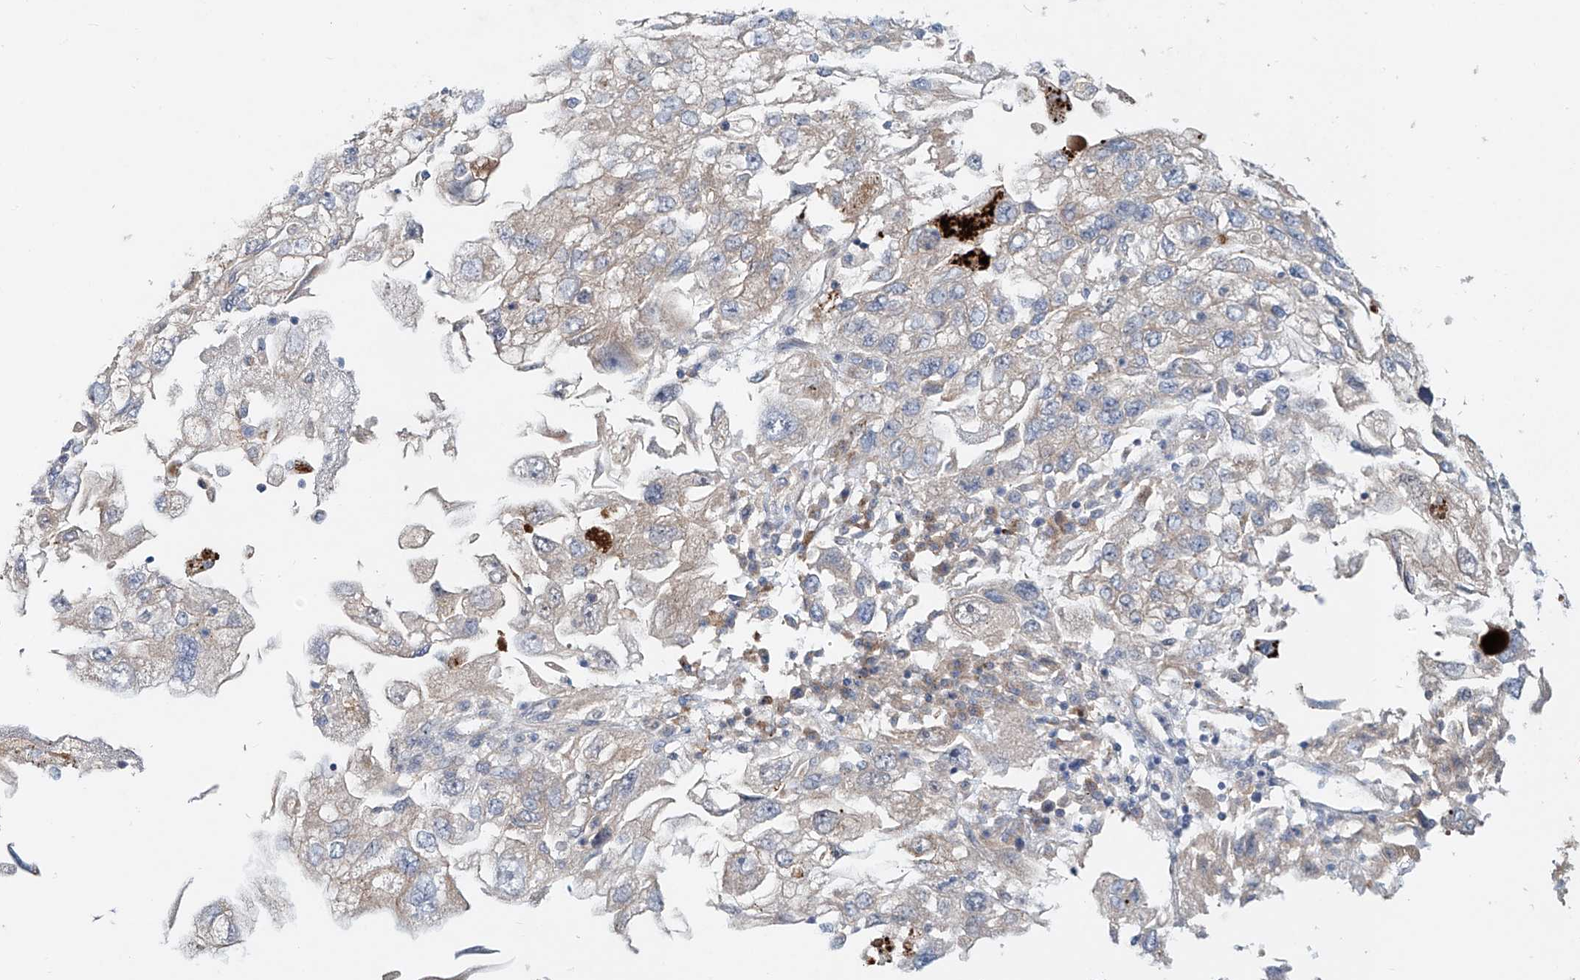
{"staining": {"intensity": "weak", "quantity": "<25%", "location": "cytoplasmic/membranous"}, "tissue": "endometrial cancer", "cell_type": "Tumor cells", "image_type": "cancer", "snomed": [{"axis": "morphology", "description": "Adenocarcinoma, NOS"}, {"axis": "topography", "description": "Endometrium"}], "caption": "This is an immunohistochemistry (IHC) photomicrograph of human endometrial adenocarcinoma. There is no staining in tumor cells.", "gene": "TJAP1", "patient": {"sex": "female", "age": 49}}